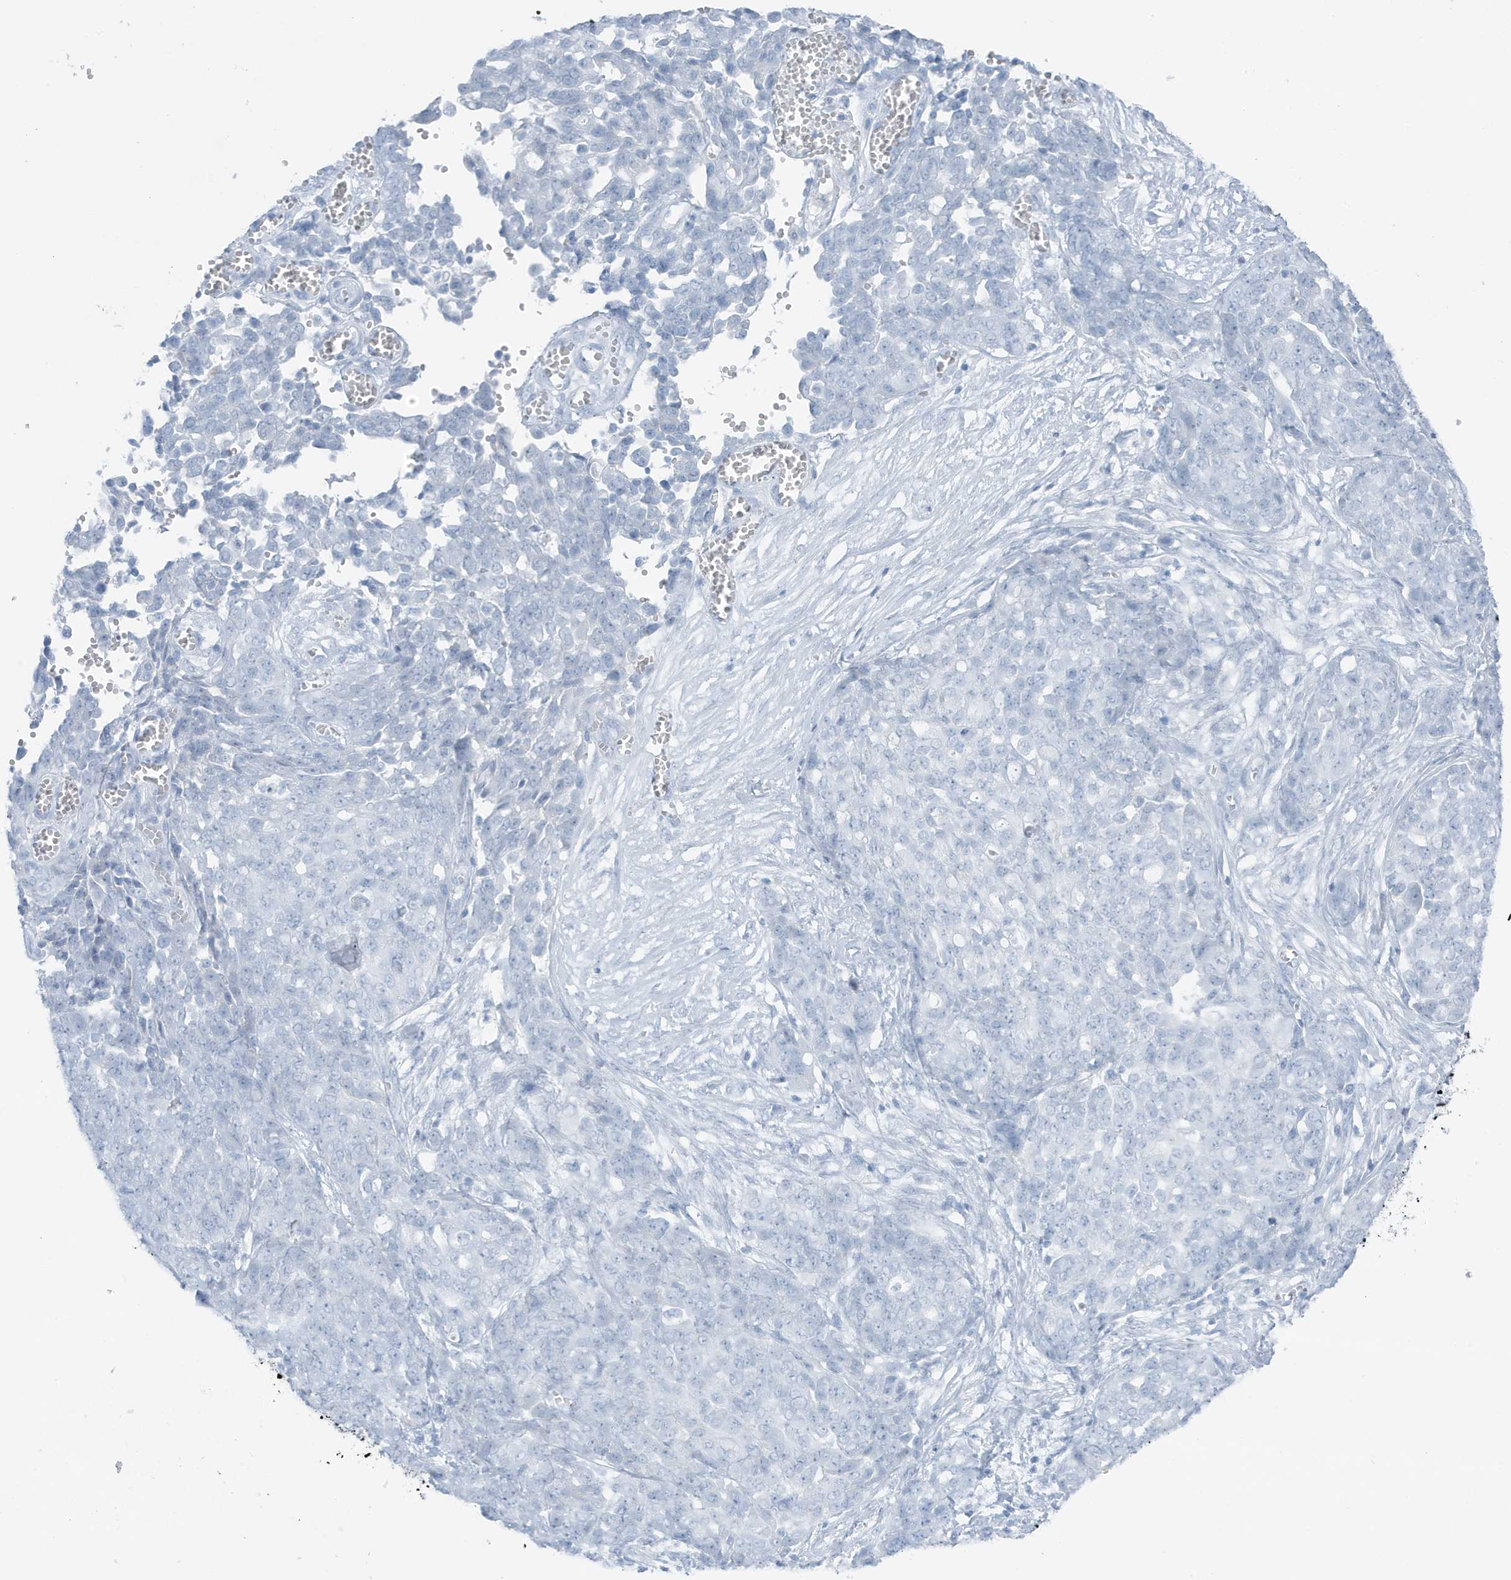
{"staining": {"intensity": "negative", "quantity": "none", "location": "none"}, "tissue": "ovarian cancer", "cell_type": "Tumor cells", "image_type": "cancer", "snomed": [{"axis": "morphology", "description": "Cystadenocarcinoma, serous, NOS"}, {"axis": "topography", "description": "Soft tissue"}, {"axis": "topography", "description": "Ovary"}], "caption": "Serous cystadenocarcinoma (ovarian) was stained to show a protein in brown. There is no significant staining in tumor cells.", "gene": "ZFP64", "patient": {"sex": "female", "age": 57}}